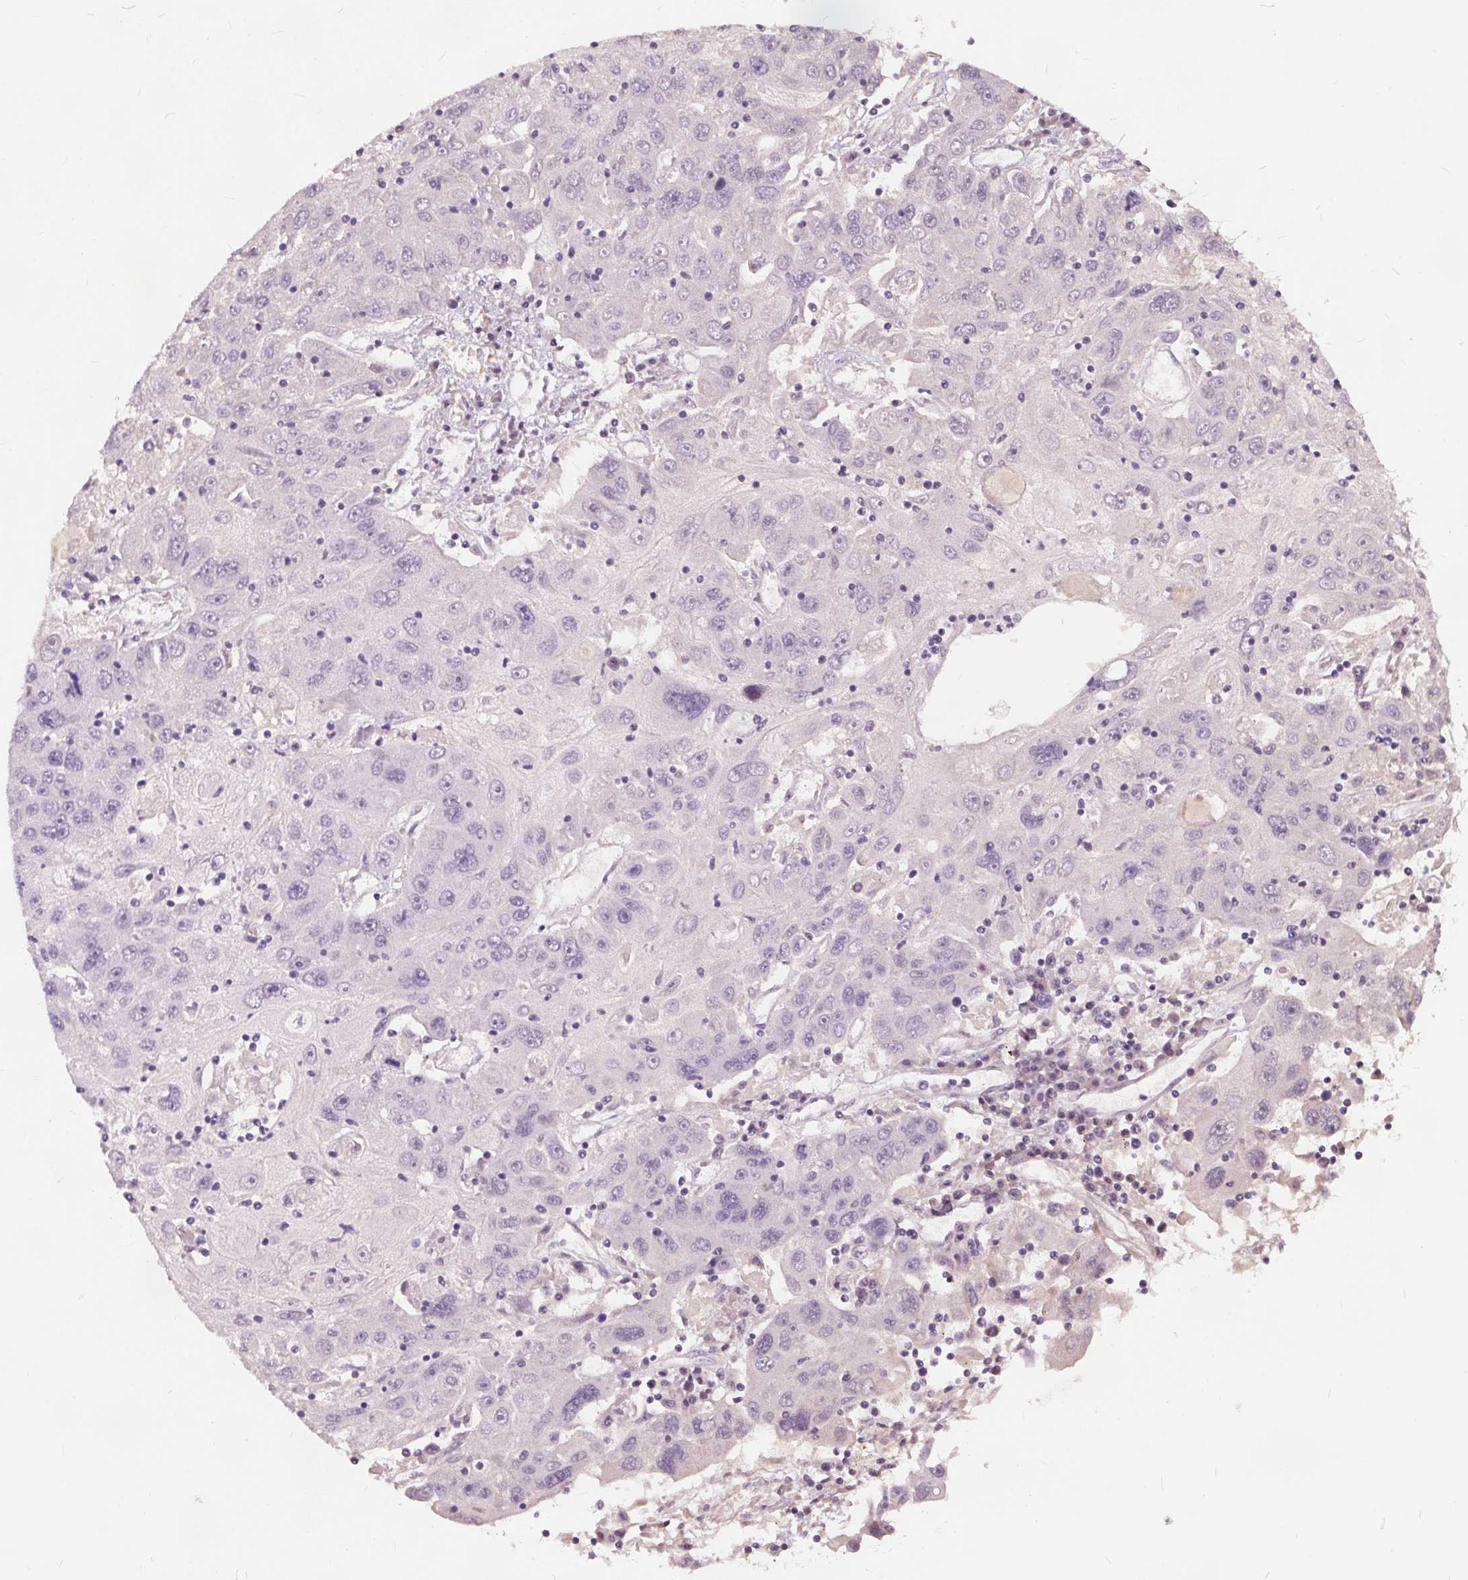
{"staining": {"intensity": "negative", "quantity": "none", "location": "none"}, "tissue": "stomach cancer", "cell_type": "Tumor cells", "image_type": "cancer", "snomed": [{"axis": "morphology", "description": "Adenocarcinoma, NOS"}, {"axis": "topography", "description": "Stomach"}], "caption": "A micrograph of human stomach cancer is negative for staining in tumor cells.", "gene": "PLA2G2E", "patient": {"sex": "male", "age": 56}}